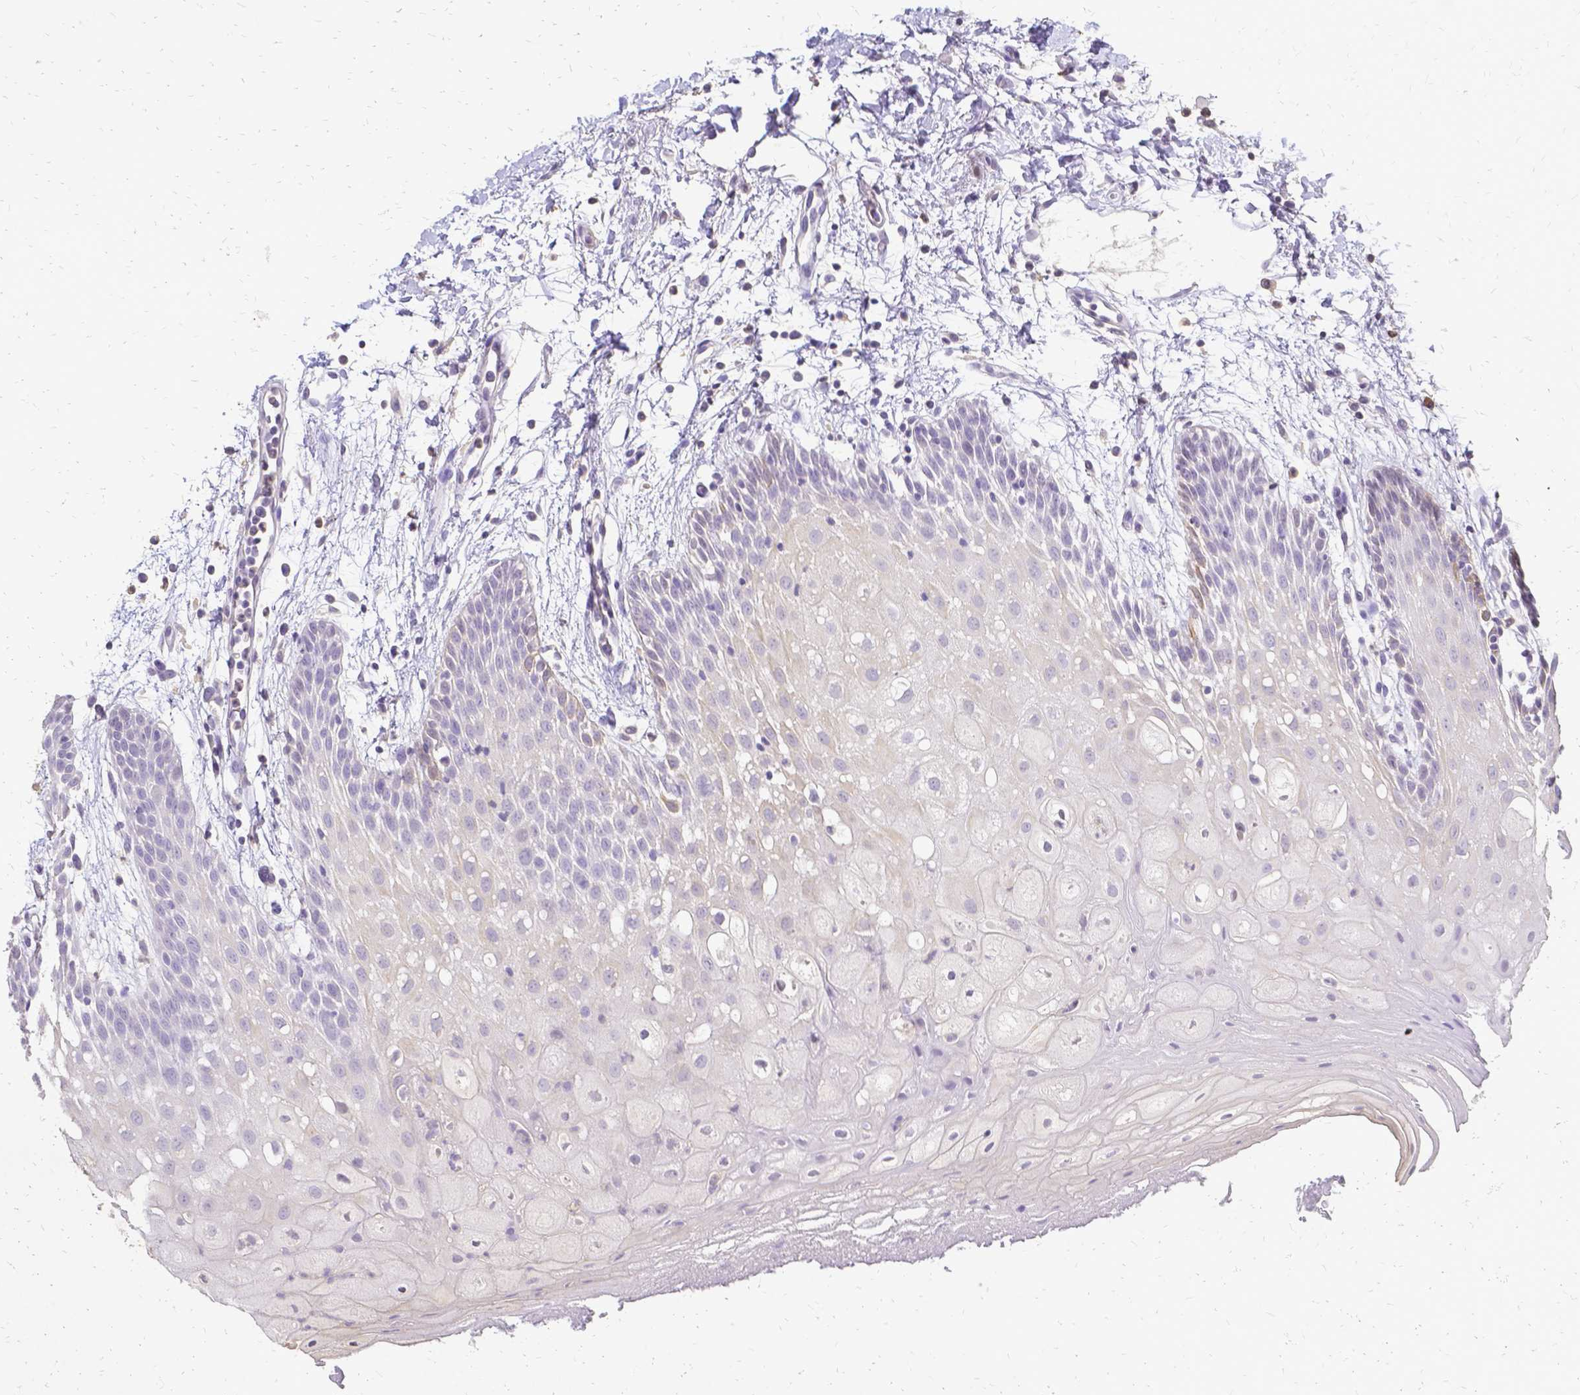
{"staining": {"intensity": "negative", "quantity": "none", "location": "none"}, "tissue": "oral mucosa", "cell_type": "Squamous epithelial cells", "image_type": "normal", "snomed": [{"axis": "morphology", "description": "Normal tissue, NOS"}, {"axis": "morphology", "description": "Squamous cell carcinoma, NOS"}, {"axis": "topography", "description": "Oral tissue"}, {"axis": "topography", "description": "Tounge, NOS"}, {"axis": "topography", "description": "Head-Neck"}], "caption": "High power microscopy micrograph of an IHC micrograph of benign oral mucosa, revealing no significant staining in squamous epithelial cells. (Brightfield microscopy of DAB IHC at high magnification).", "gene": "CIB1", "patient": {"sex": "male", "age": 62}}